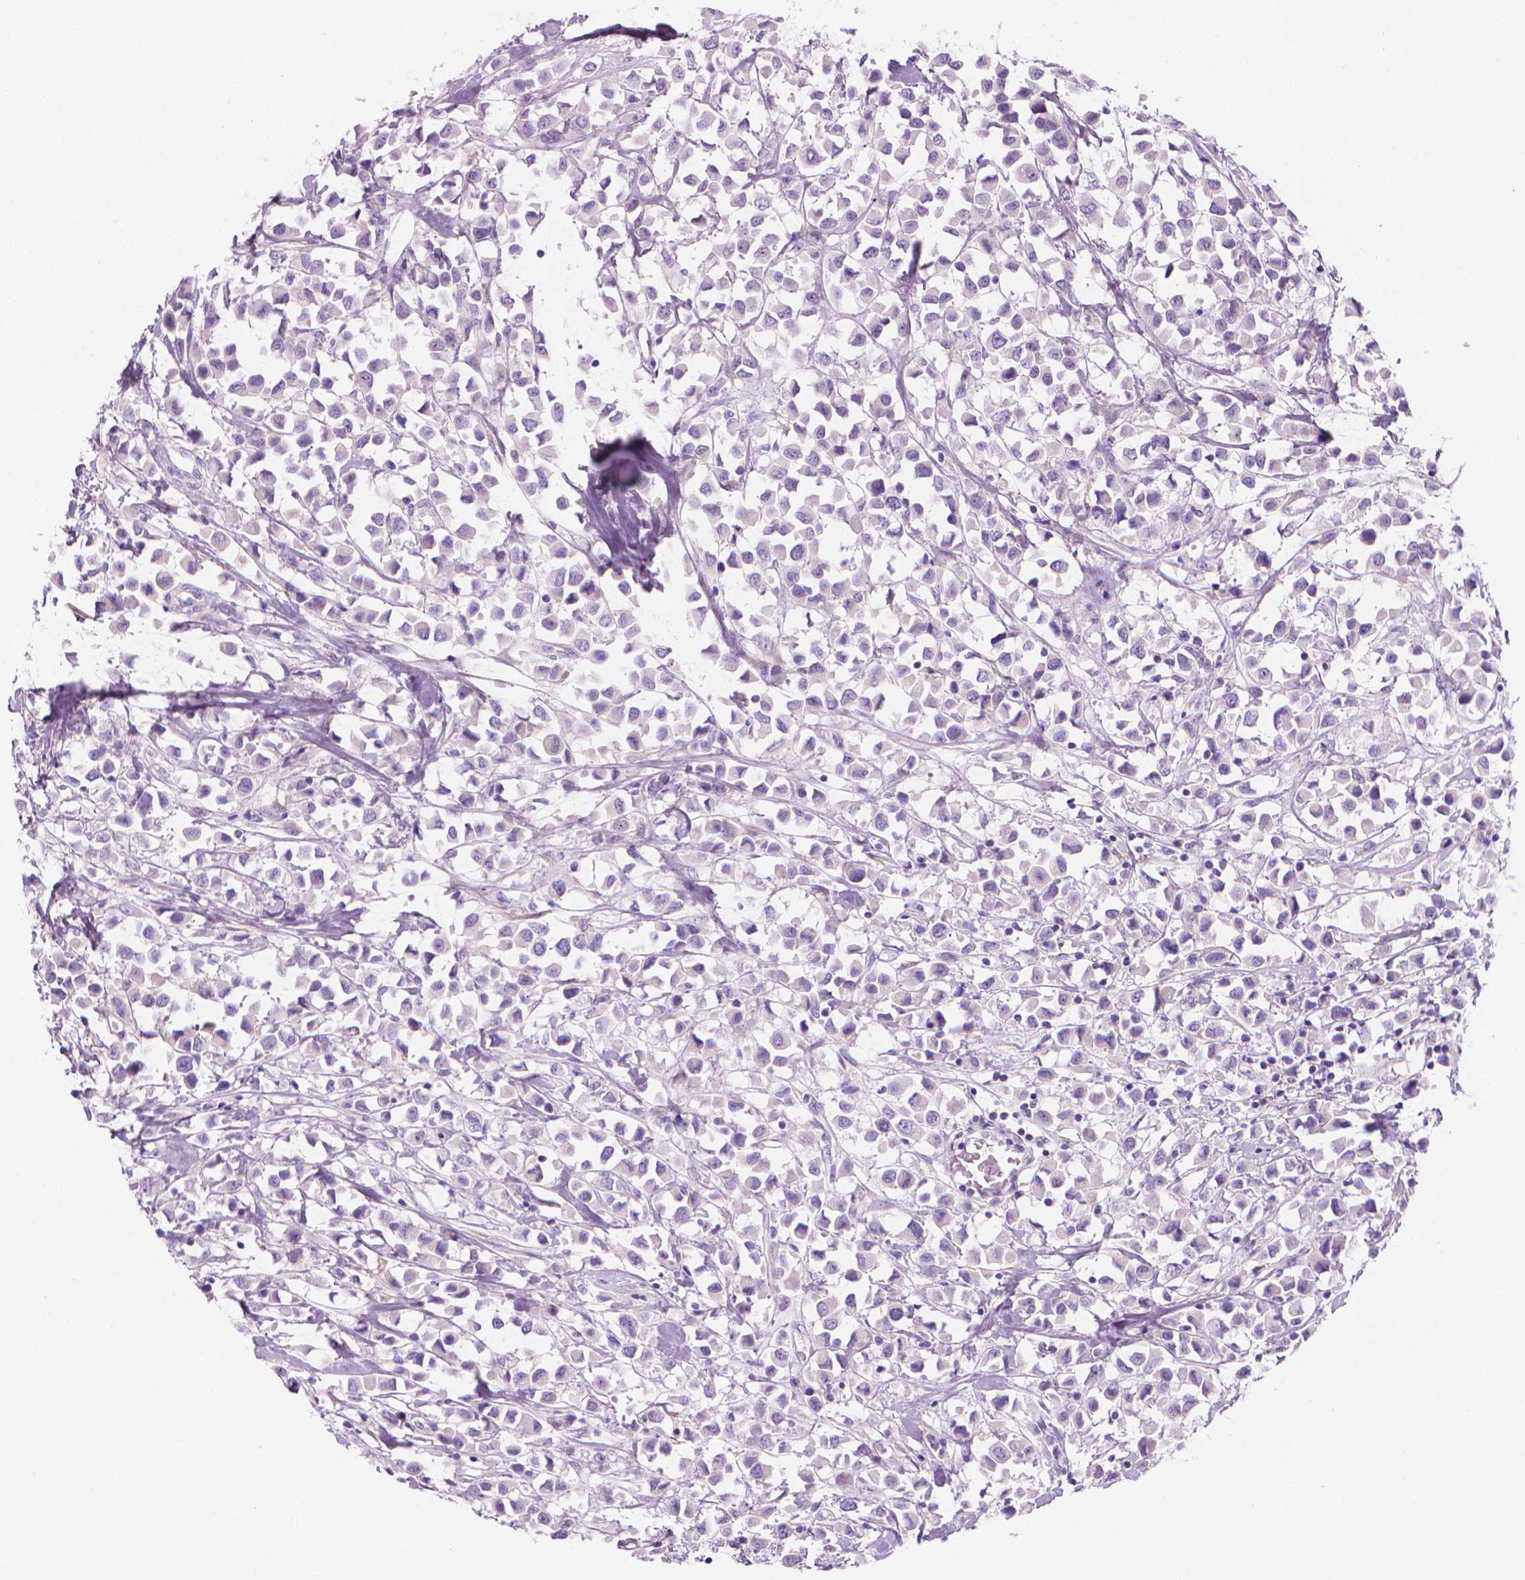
{"staining": {"intensity": "negative", "quantity": "none", "location": "none"}, "tissue": "breast cancer", "cell_type": "Tumor cells", "image_type": "cancer", "snomed": [{"axis": "morphology", "description": "Duct carcinoma"}, {"axis": "topography", "description": "Breast"}], "caption": "Immunohistochemical staining of human intraductal carcinoma (breast) reveals no significant expression in tumor cells. (DAB (3,3'-diaminobenzidine) immunohistochemistry, high magnification).", "gene": "ENSG00000187186", "patient": {"sex": "female", "age": 61}}